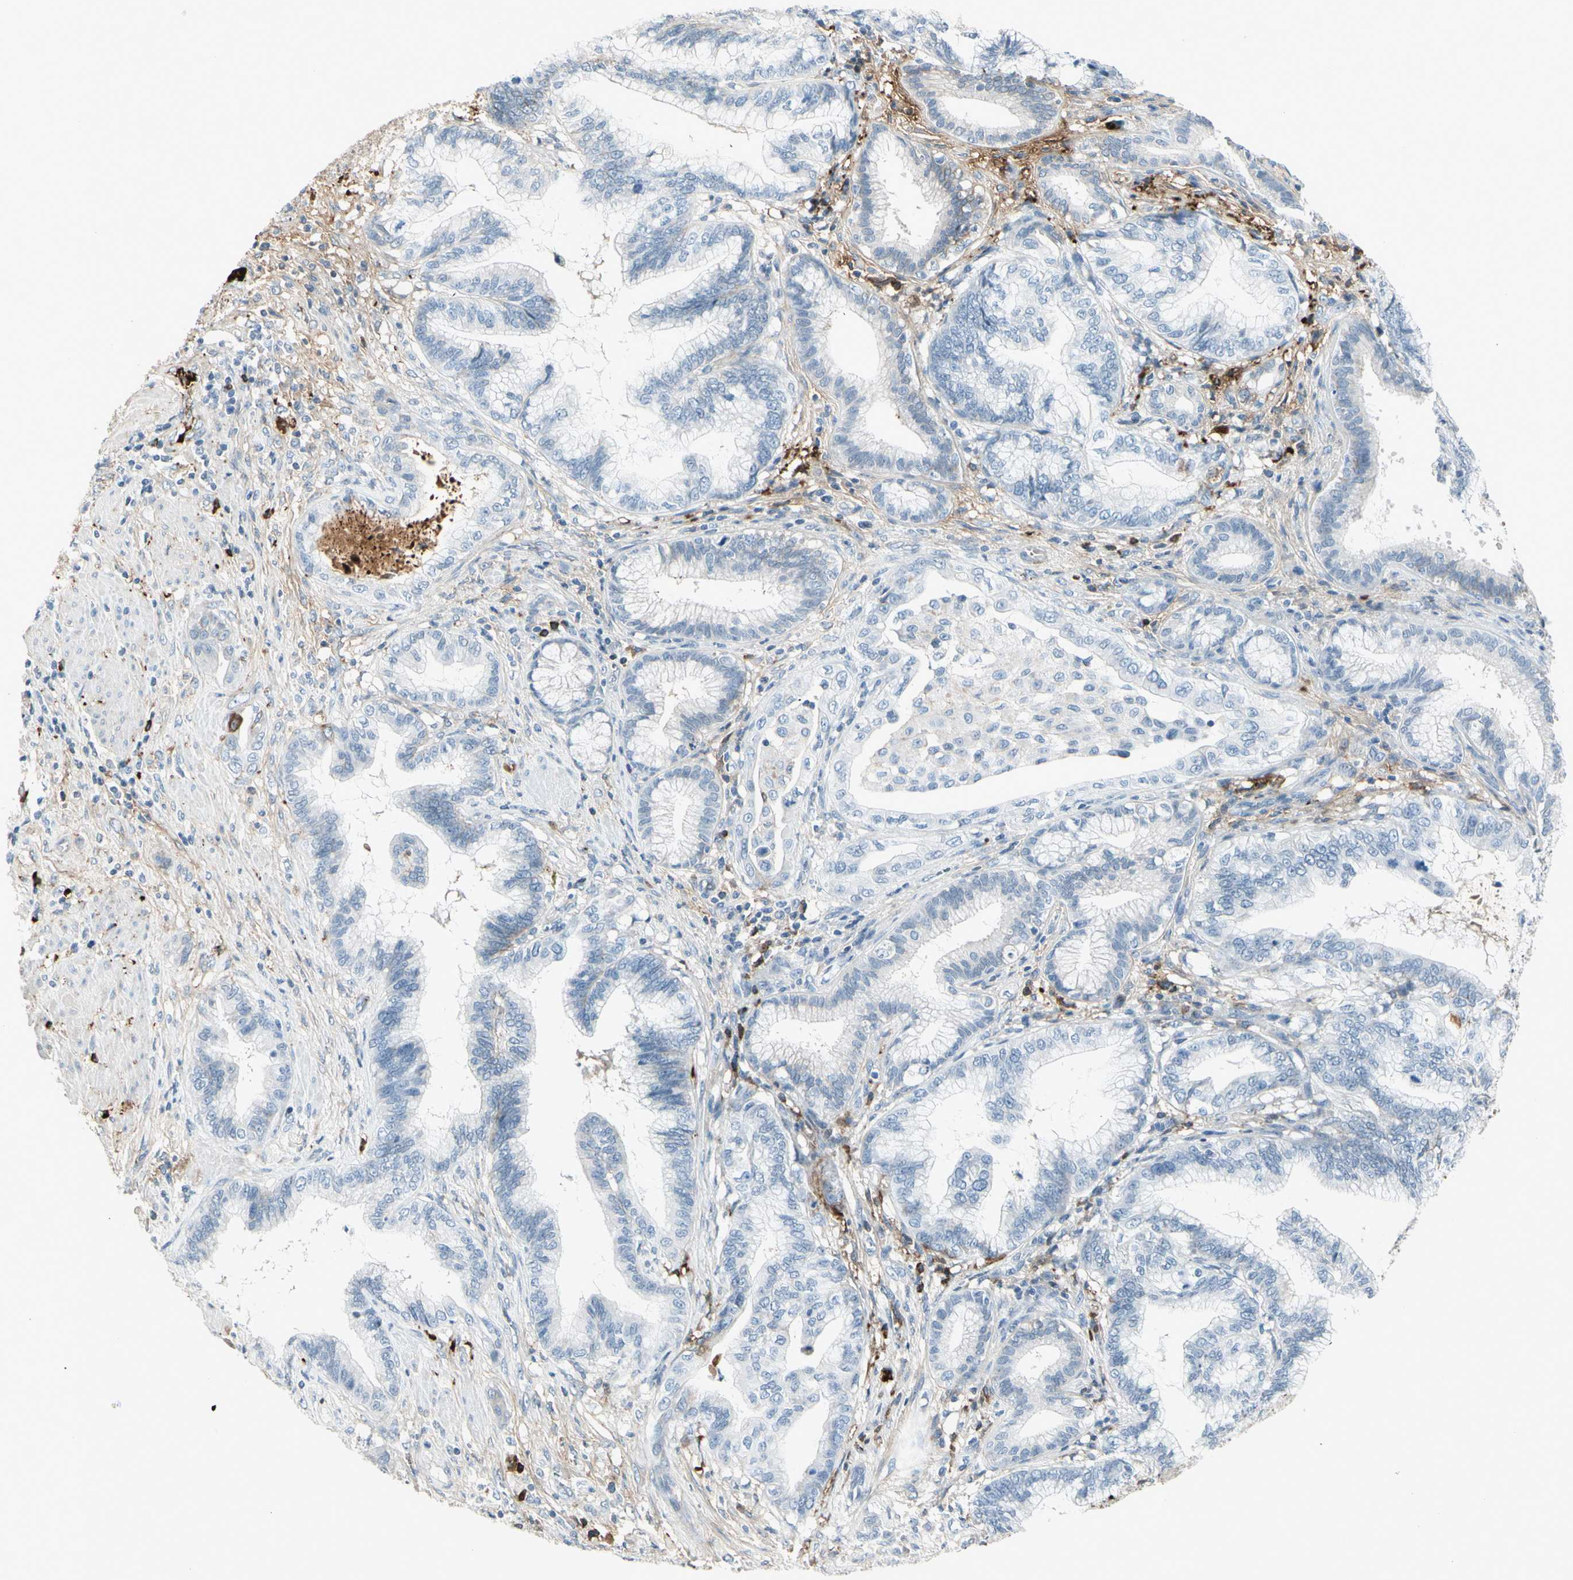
{"staining": {"intensity": "negative", "quantity": "none", "location": "none"}, "tissue": "pancreatic cancer", "cell_type": "Tumor cells", "image_type": "cancer", "snomed": [{"axis": "morphology", "description": "Adenocarcinoma, NOS"}, {"axis": "topography", "description": "Pancreas"}], "caption": "Human pancreatic cancer (adenocarcinoma) stained for a protein using immunohistochemistry (IHC) displays no positivity in tumor cells.", "gene": "IGHG1", "patient": {"sex": "female", "age": 64}}